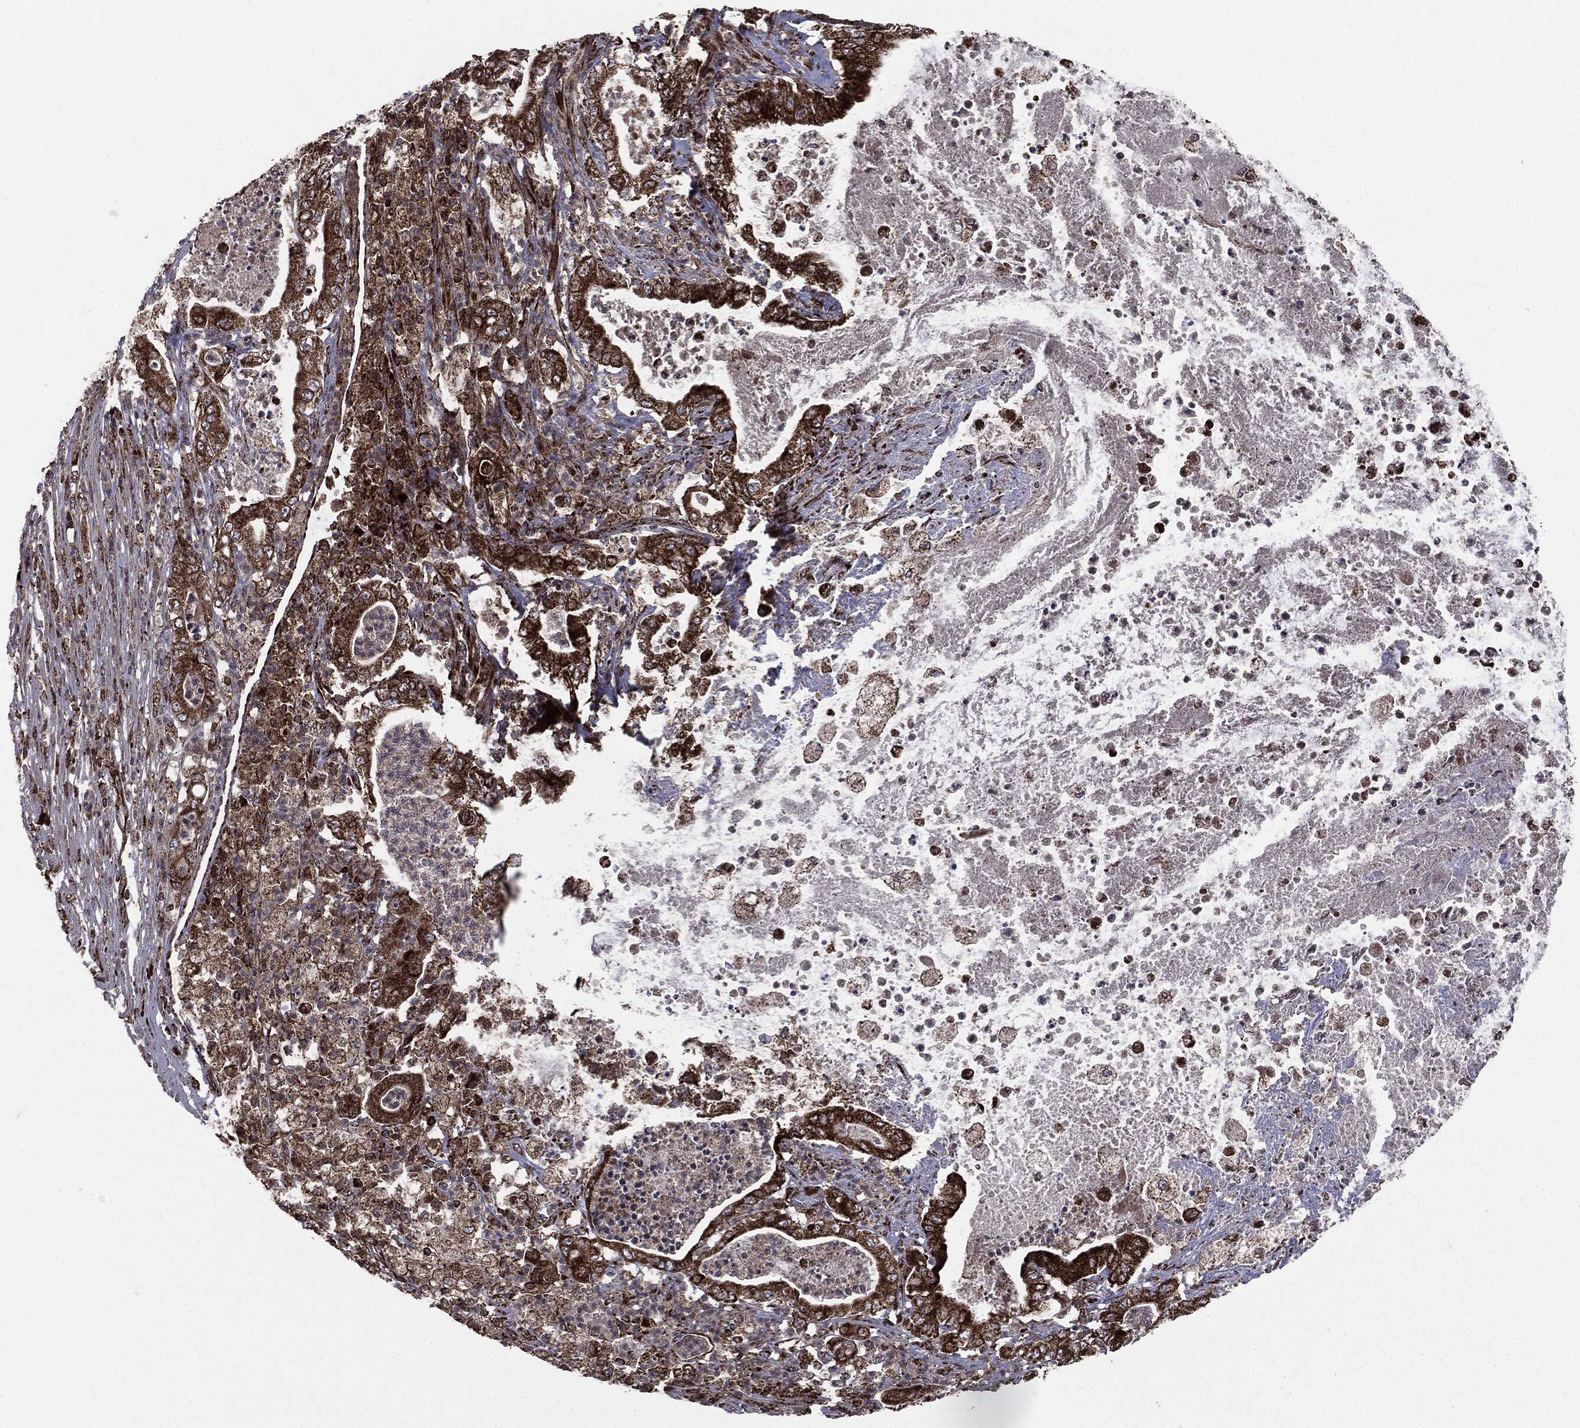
{"staining": {"intensity": "strong", "quantity": ">75%", "location": "cytoplasmic/membranous"}, "tissue": "pancreatic cancer", "cell_type": "Tumor cells", "image_type": "cancer", "snomed": [{"axis": "morphology", "description": "Adenocarcinoma, NOS"}, {"axis": "topography", "description": "Pancreas"}], "caption": "Pancreatic adenocarcinoma stained for a protein shows strong cytoplasmic/membranous positivity in tumor cells.", "gene": "MAP2K1", "patient": {"sex": "male", "age": 71}}